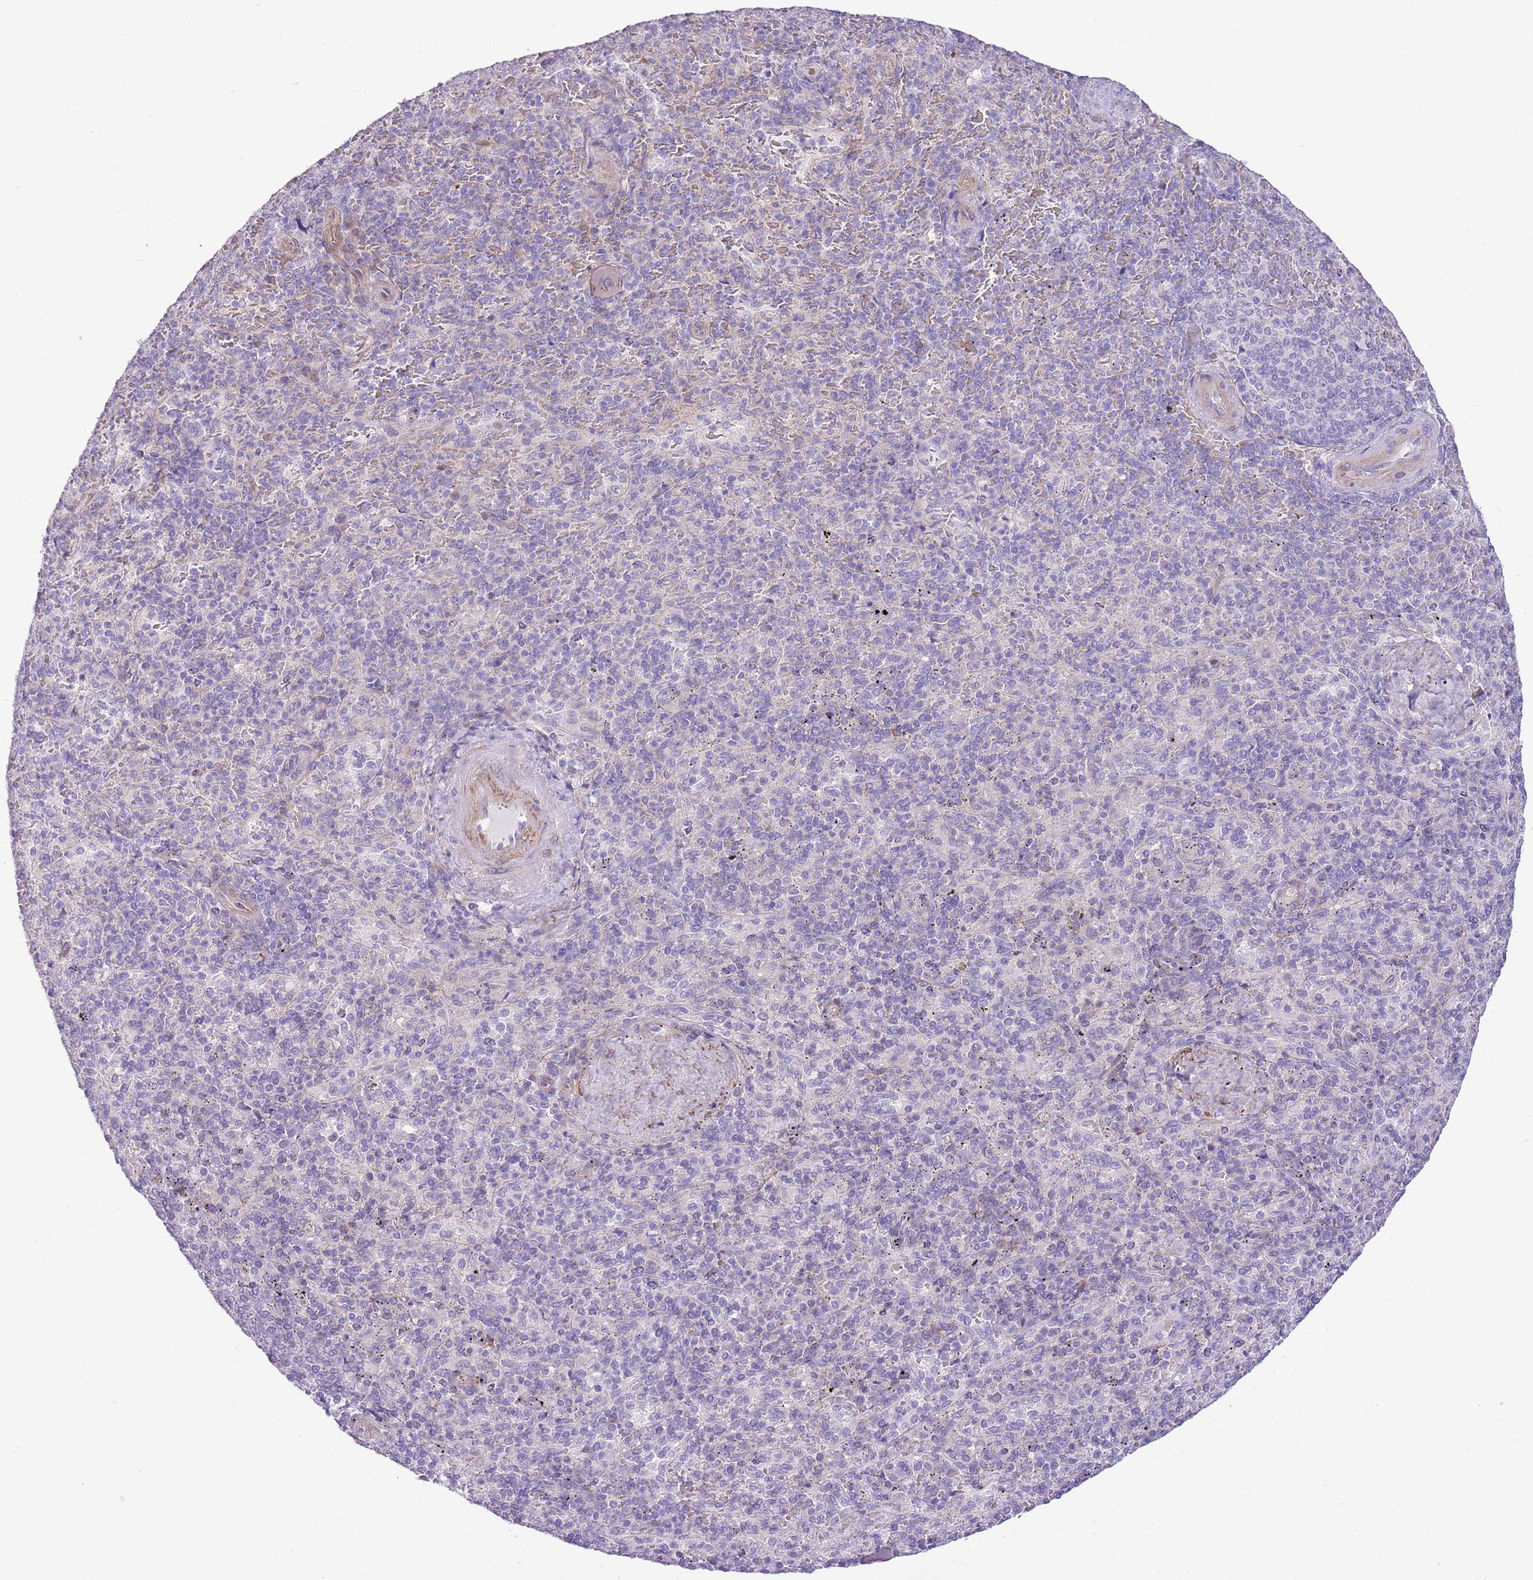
{"staining": {"intensity": "negative", "quantity": "none", "location": "none"}, "tissue": "spleen", "cell_type": "Cells in red pulp", "image_type": "normal", "snomed": [{"axis": "morphology", "description": "Normal tissue, NOS"}, {"axis": "topography", "description": "Spleen"}], "caption": "The histopathology image displays no staining of cells in red pulp in benign spleen.", "gene": "ZC4H2", "patient": {"sex": "male", "age": 82}}